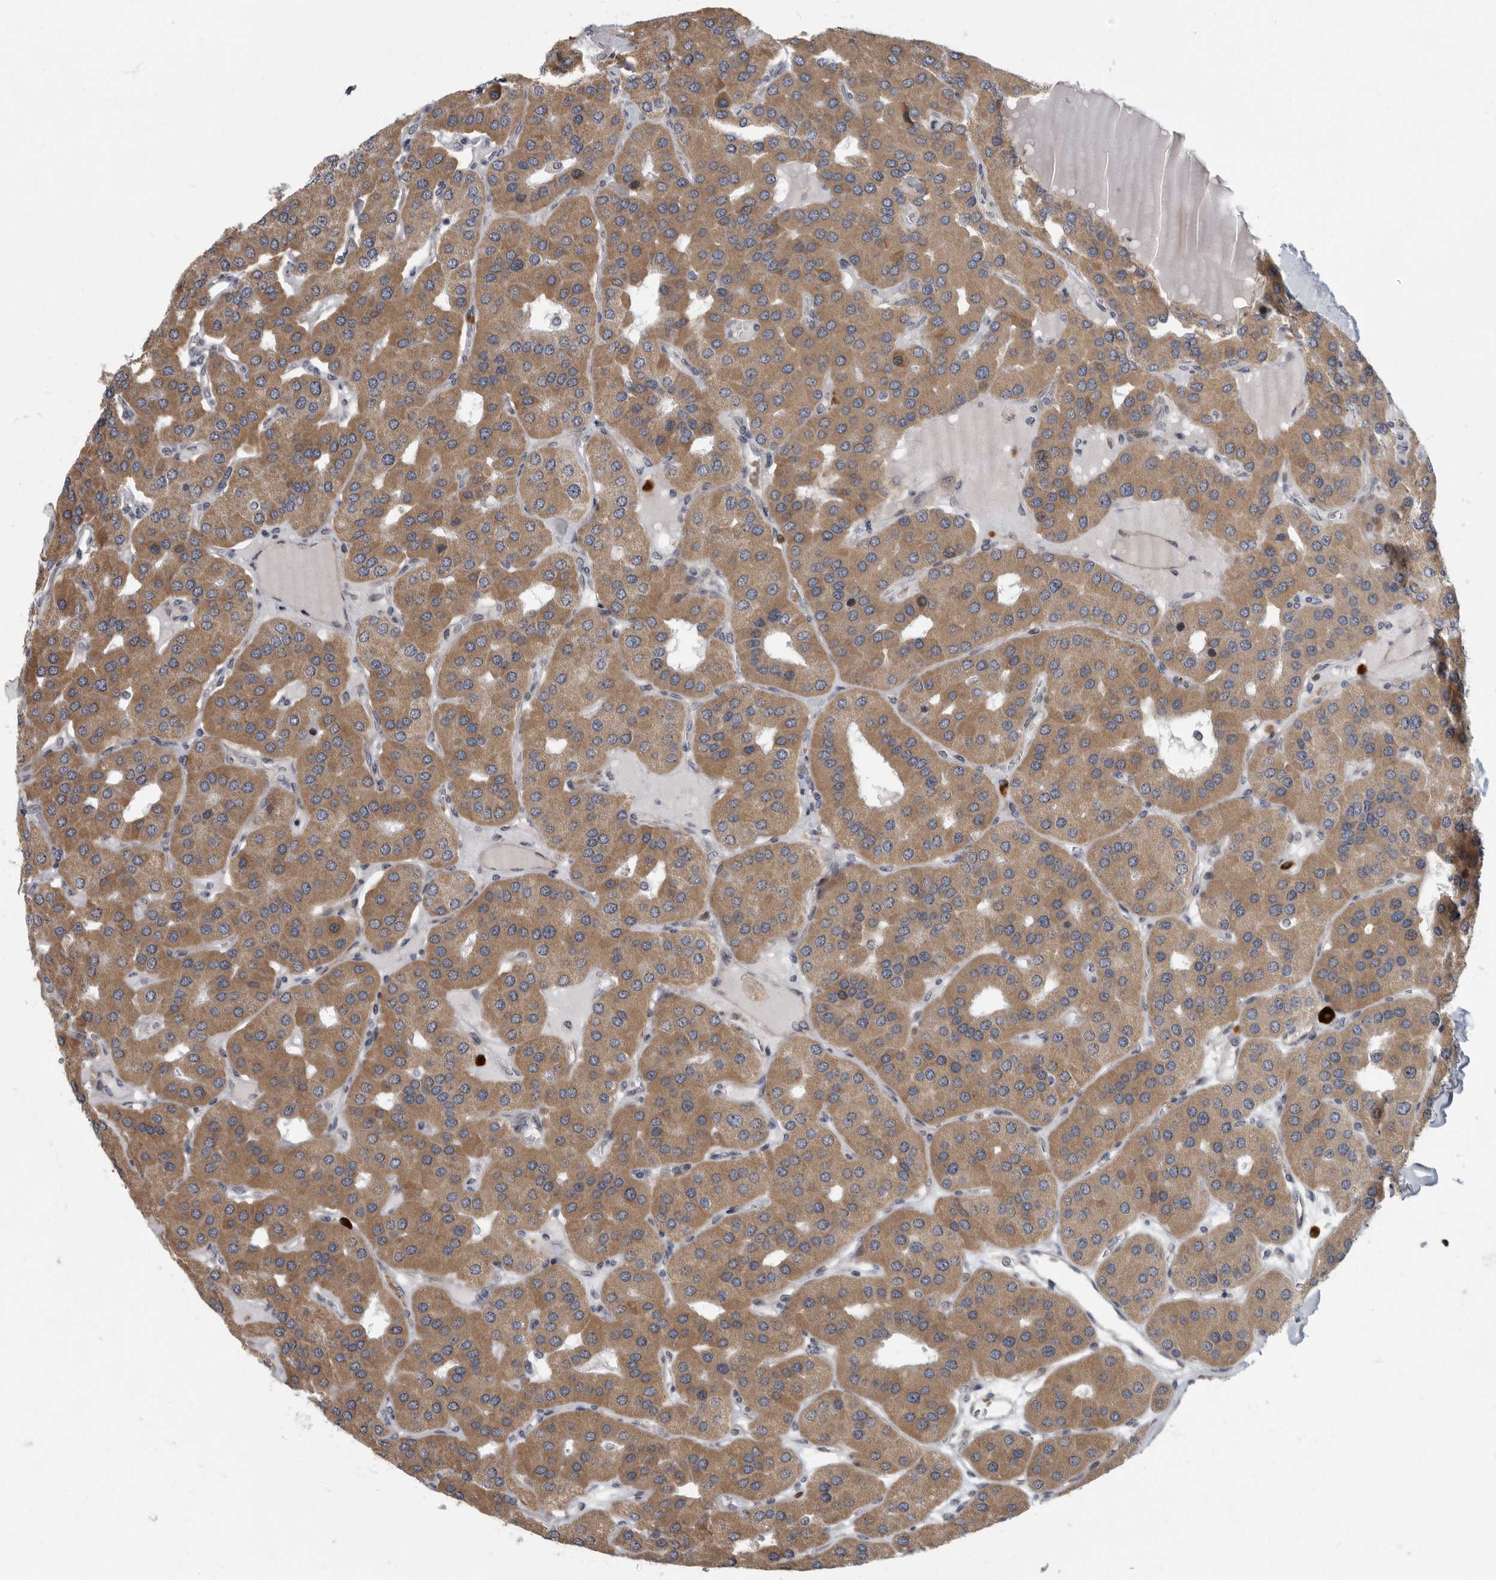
{"staining": {"intensity": "moderate", "quantity": ">75%", "location": "cytoplasmic/membranous,nuclear"}, "tissue": "parathyroid gland", "cell_type": "Glandular cells", "image_type": "normal", "snomed": [{"axis": "morphology", "description": "Normal tissue, NOS"}, {"axis": "morphology", "description": "Adenoma, NOS"}, {"axis": "topography", "description": "Parathyroid gland"}], "caption": "Glandular cells show moderate cytoplasmic/membranous,nuclear staining in about >75% of cells in benign parathyroid gland.", "gene": "PDCD11", "patient": {"sex": "female", "age": 86}}